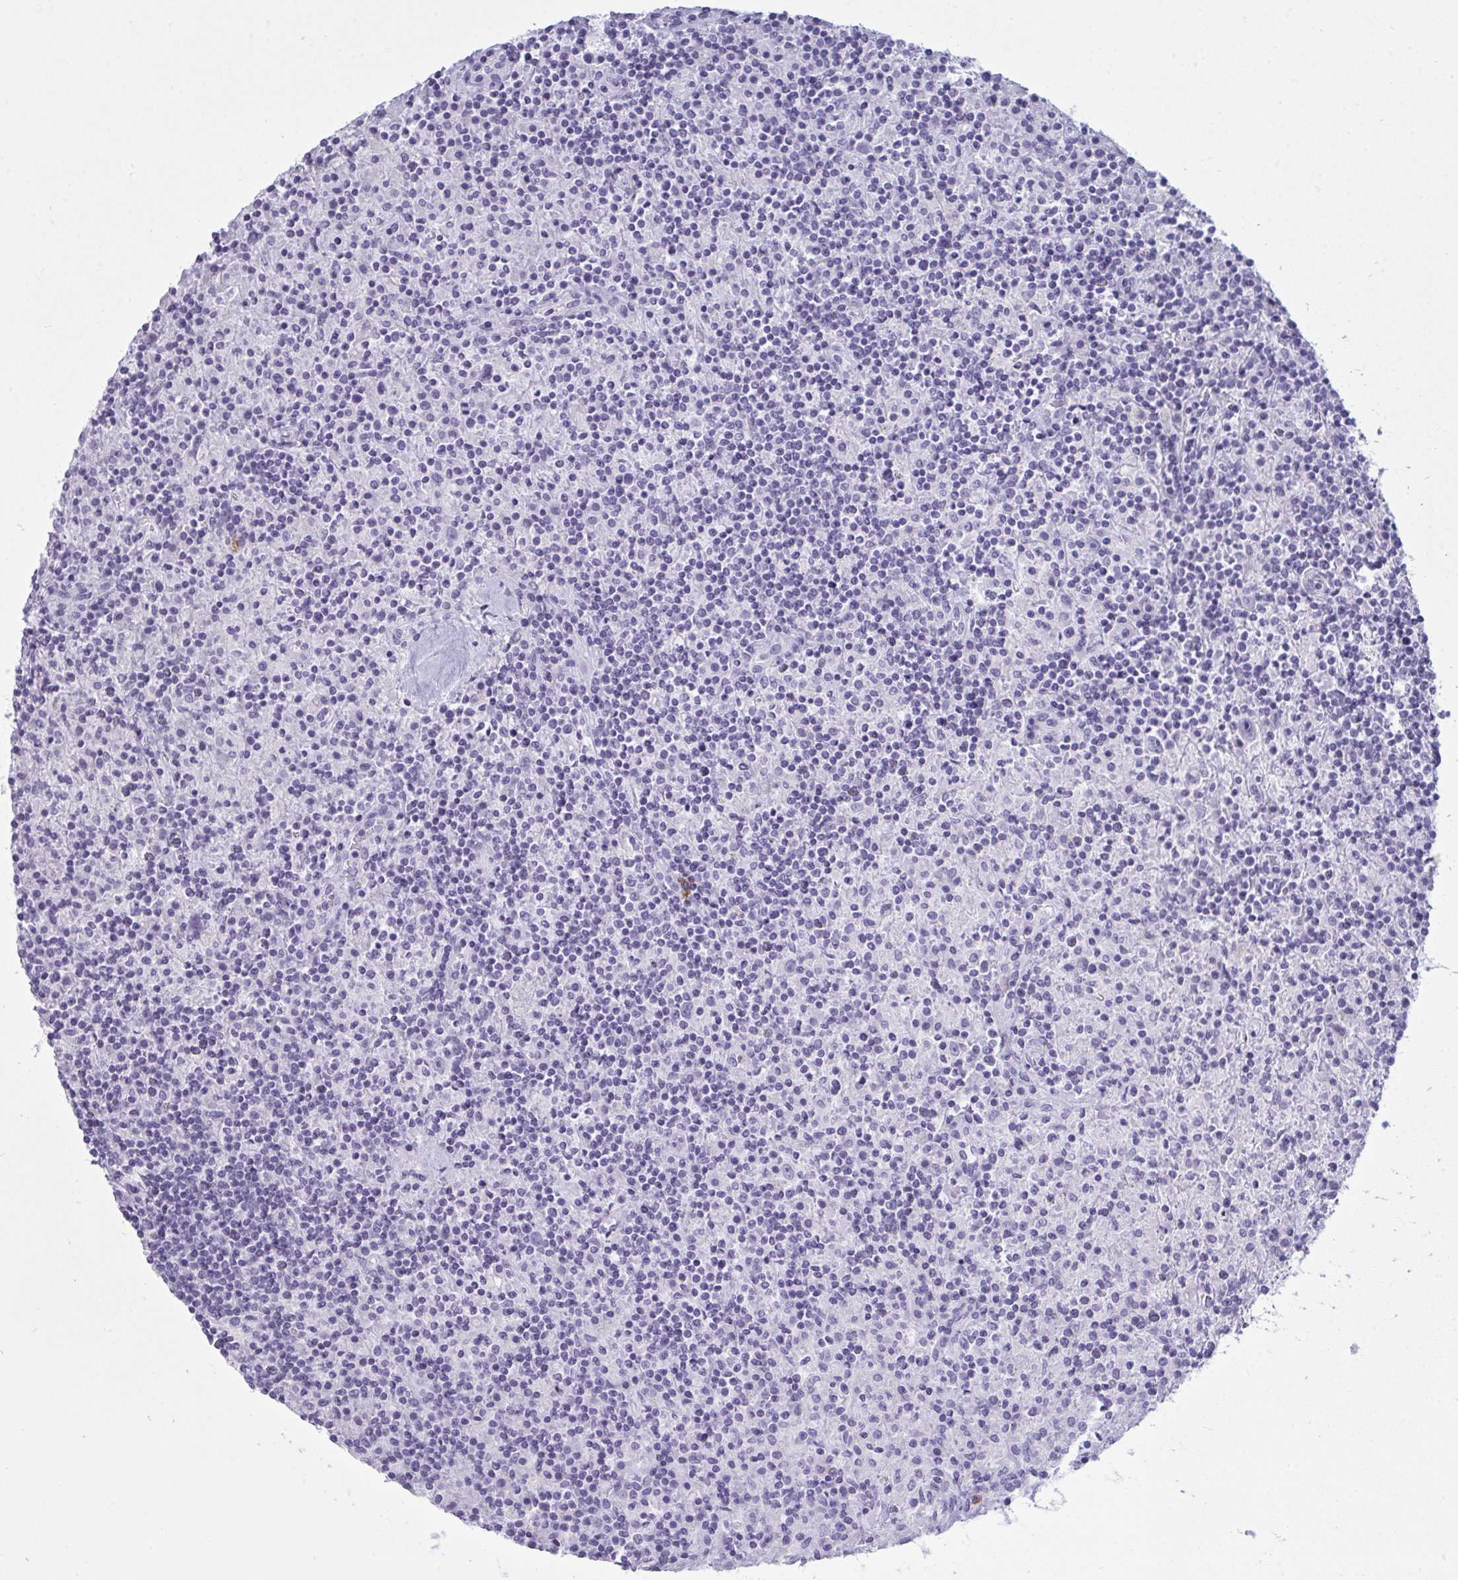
{"staining": {"intensity": "negative", "quantity": "none", "location": "none"}, "tissue": "lymphoma", "cell_type": "Tumor cells", "image_type": "cancer", "snomed": [{"axis": "morphology", "description": "Hodgkin's disease, NOS"}, {"axis": "topography", "description": "Lymph node"}], "caption": "This image is of Hodgkin's disease stained with IHC to label a protein in brown with the nuclei are counter-stained blue. There is no positivity in tumor cells.", "gene": "ARHGAP42", "patient": {"sex": "male", "age": 70}}